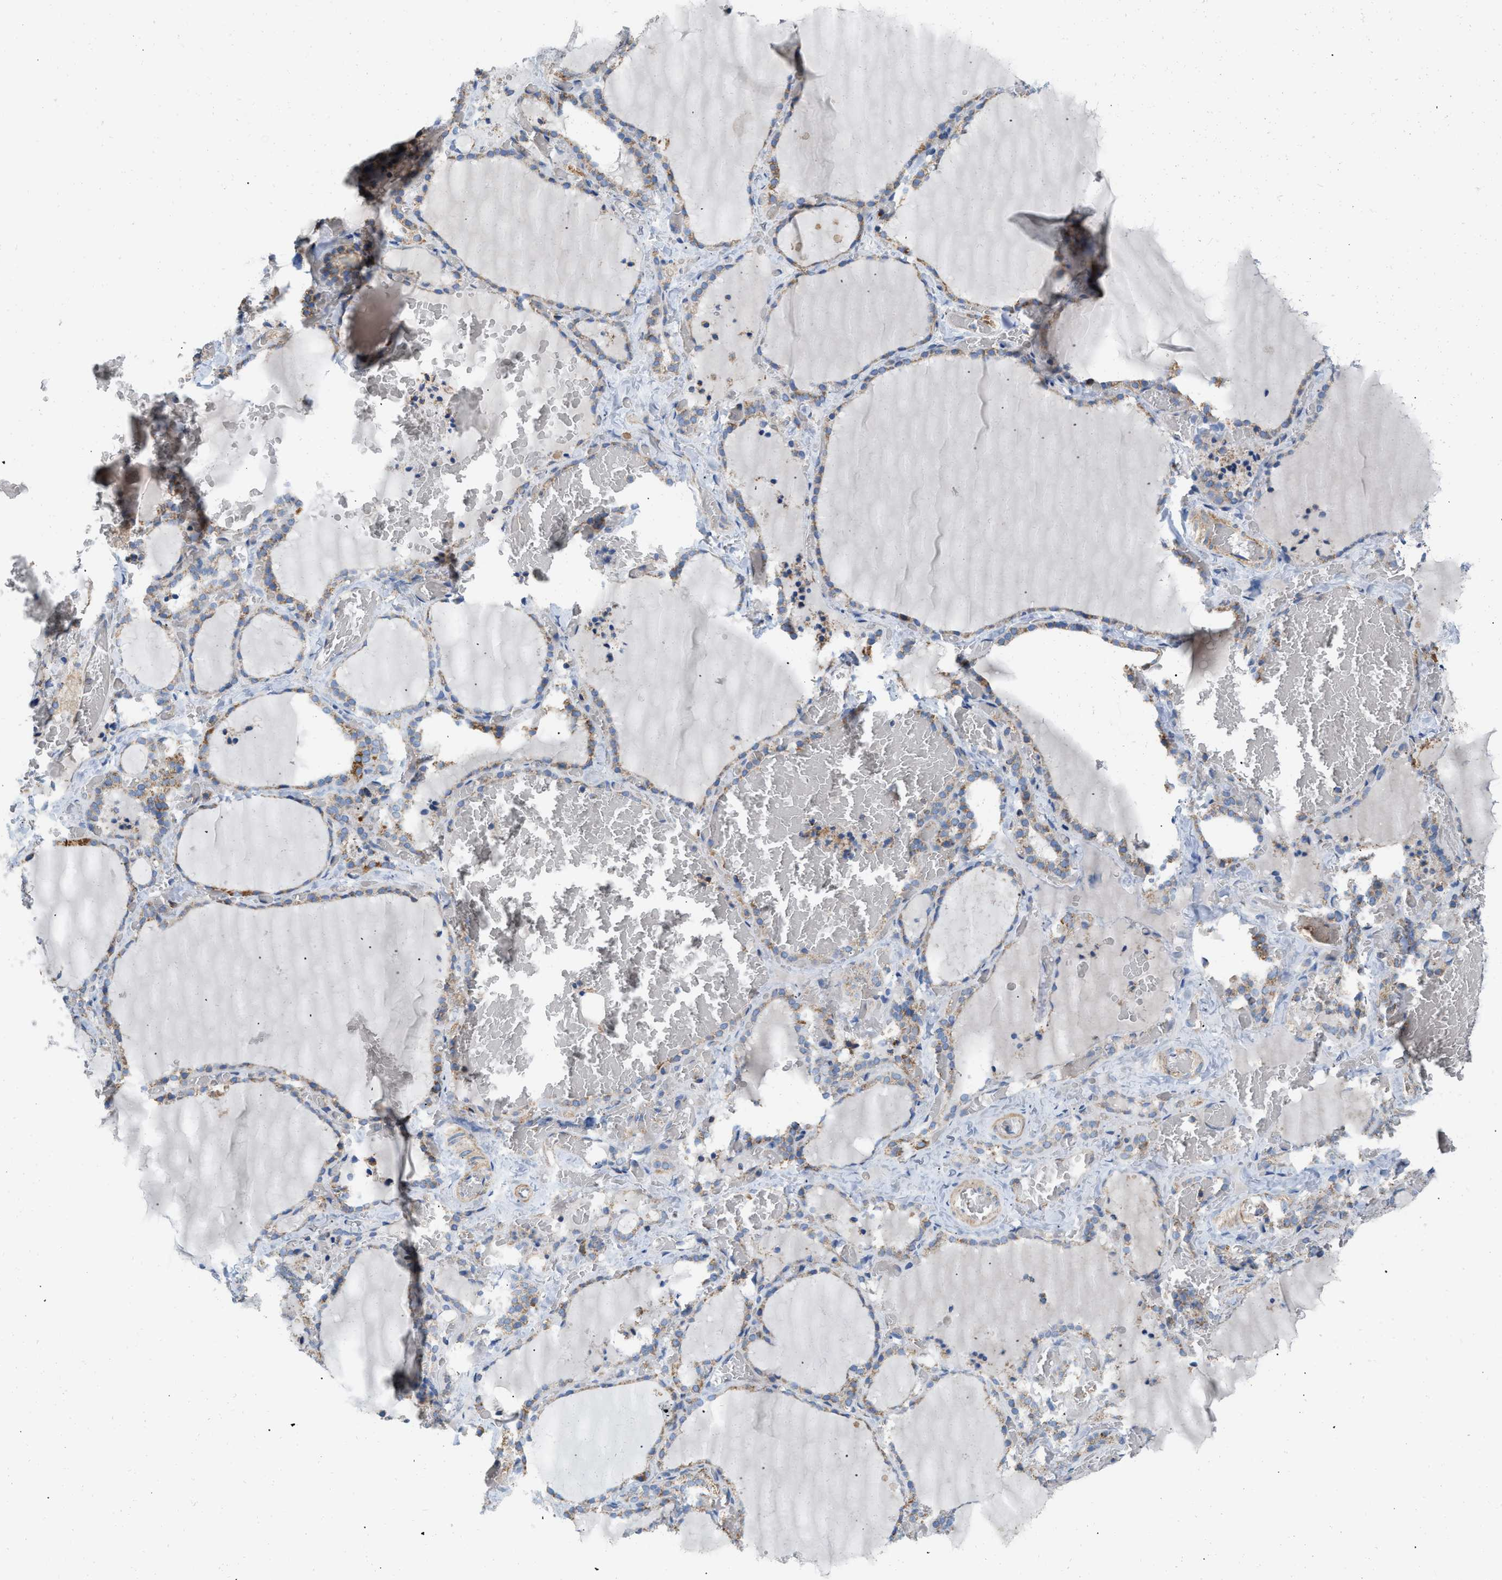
{"staining": {"intensity": "moderate", "quantity": ">75%", "location": "cytoplasmic/membranous"}, "tissue": "thyroid gland", "cell_type": "Glandular cells", "image_type": "normal", "snomed": [{"axis": "morphology", "description": "Normal tissue, NOS"}, {"axis": "topography", "description": "Thyroid gland"}], "caption": "High-magnification brightfield microscopy of normal thyroid gland stained with DAB (brown) and counterstained with hematoxylin (blue). glandular cells exhibit moderate cytoplasmic/membranous positivity is seen in approximately>75% of cells. (brown staining indicates protein expression, while blue staining denotes nuclei).", "gene": "GRB10", "patient": {"sex": "female", "age": 22}}